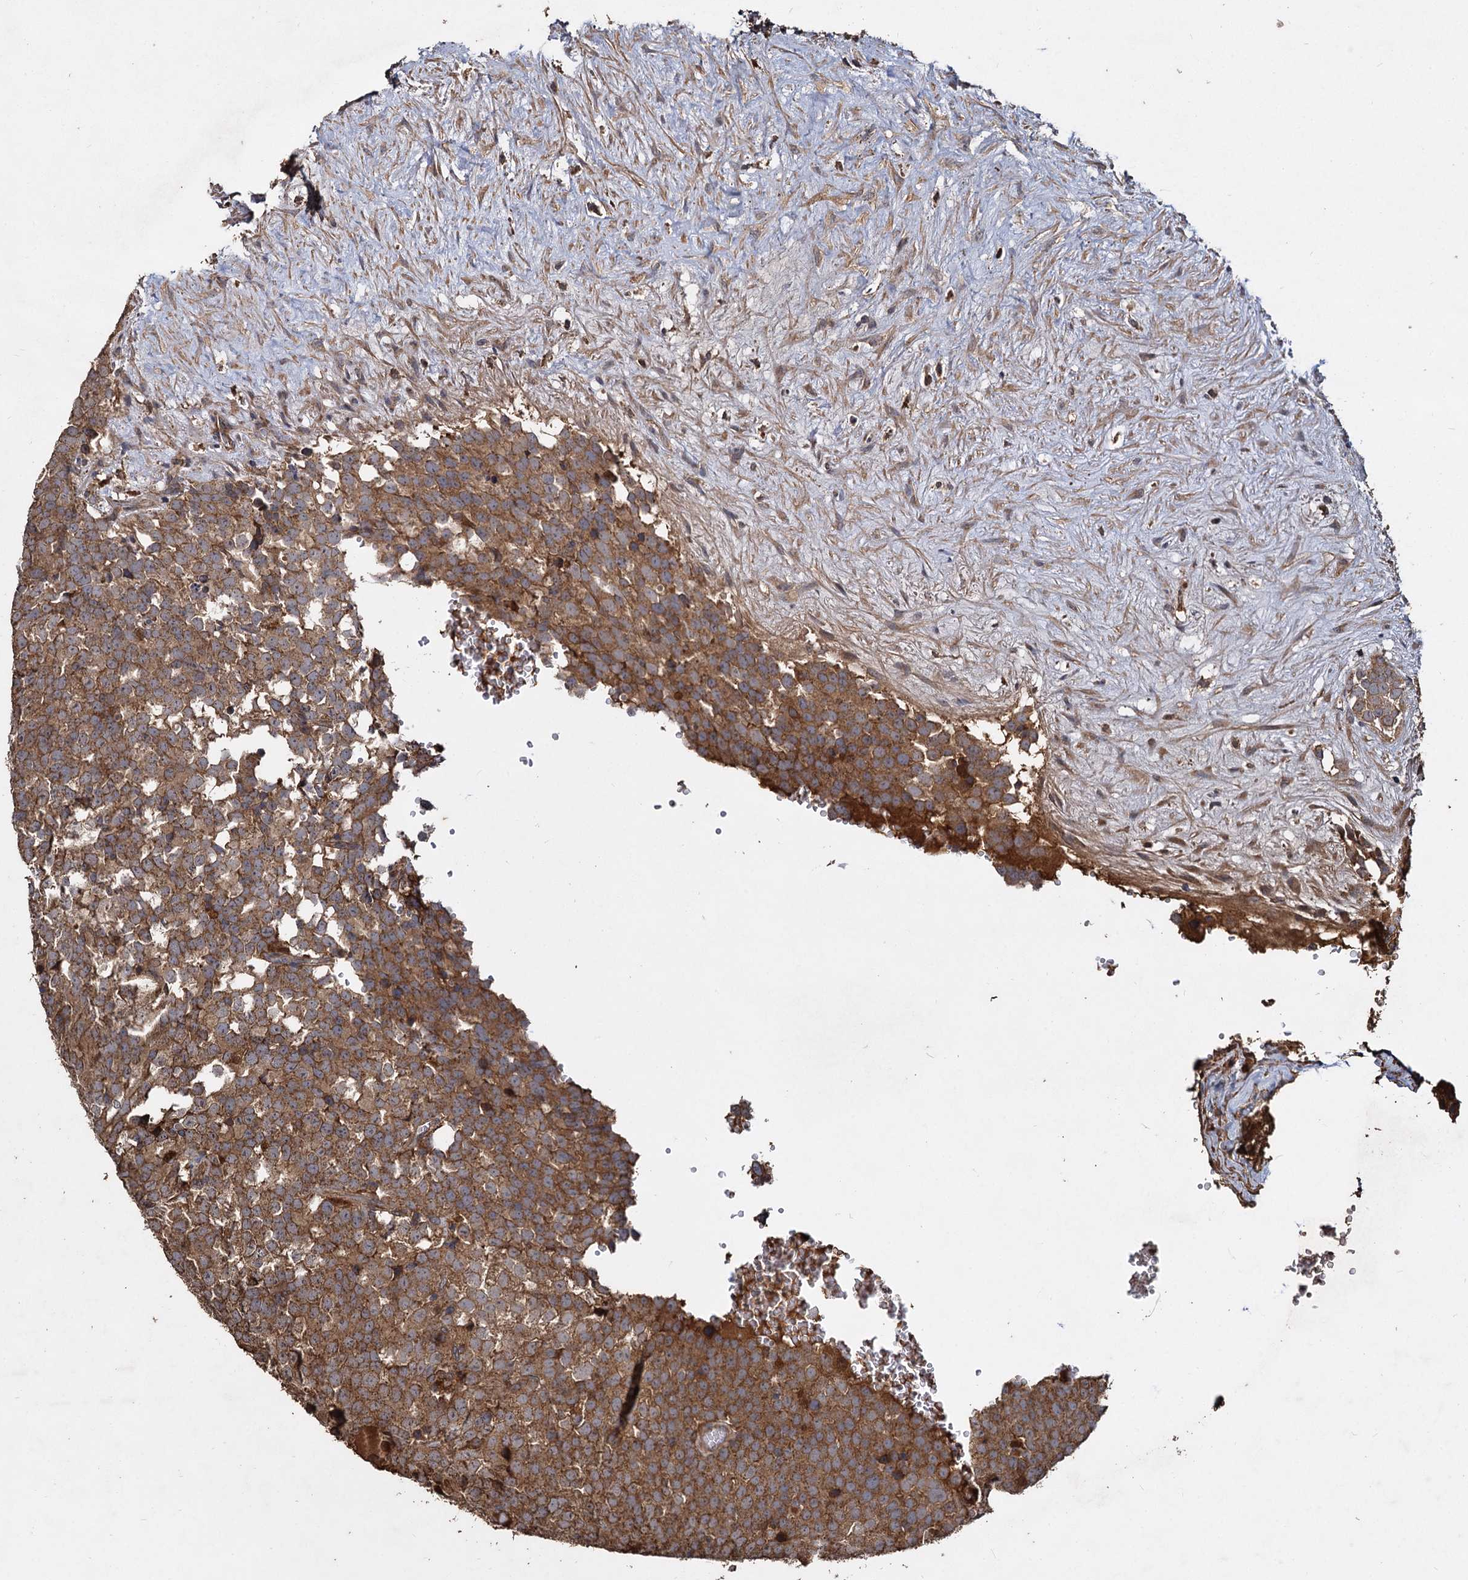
{"staining": {"intensity": "moderate", "quantity": ">75%", "location": "cytoplasmic/membranous"}, "tissue": "testis cancer", "cell_type": "Tumor cells", "image_type": "cancer", "snomed": [{"axis": "morphology", "description": "Seminoma, NOS"}, {"axis": "topography", "description": "Testis"}], "caption": "IHC (DAB (3,3'-diaminobenzidine)) staining of human testis seminoma displays moderate cytoplasmic/membranous protein positivity in about >75% of tumor cells. The staining was performed using DAB (3,3'-diaminobenzidine), with brown indicating positive protein expression. Nuclei are stained blue with hematoxylin.", "gene": "GCLC", "patient": {"sex": "male", "age": 71}}